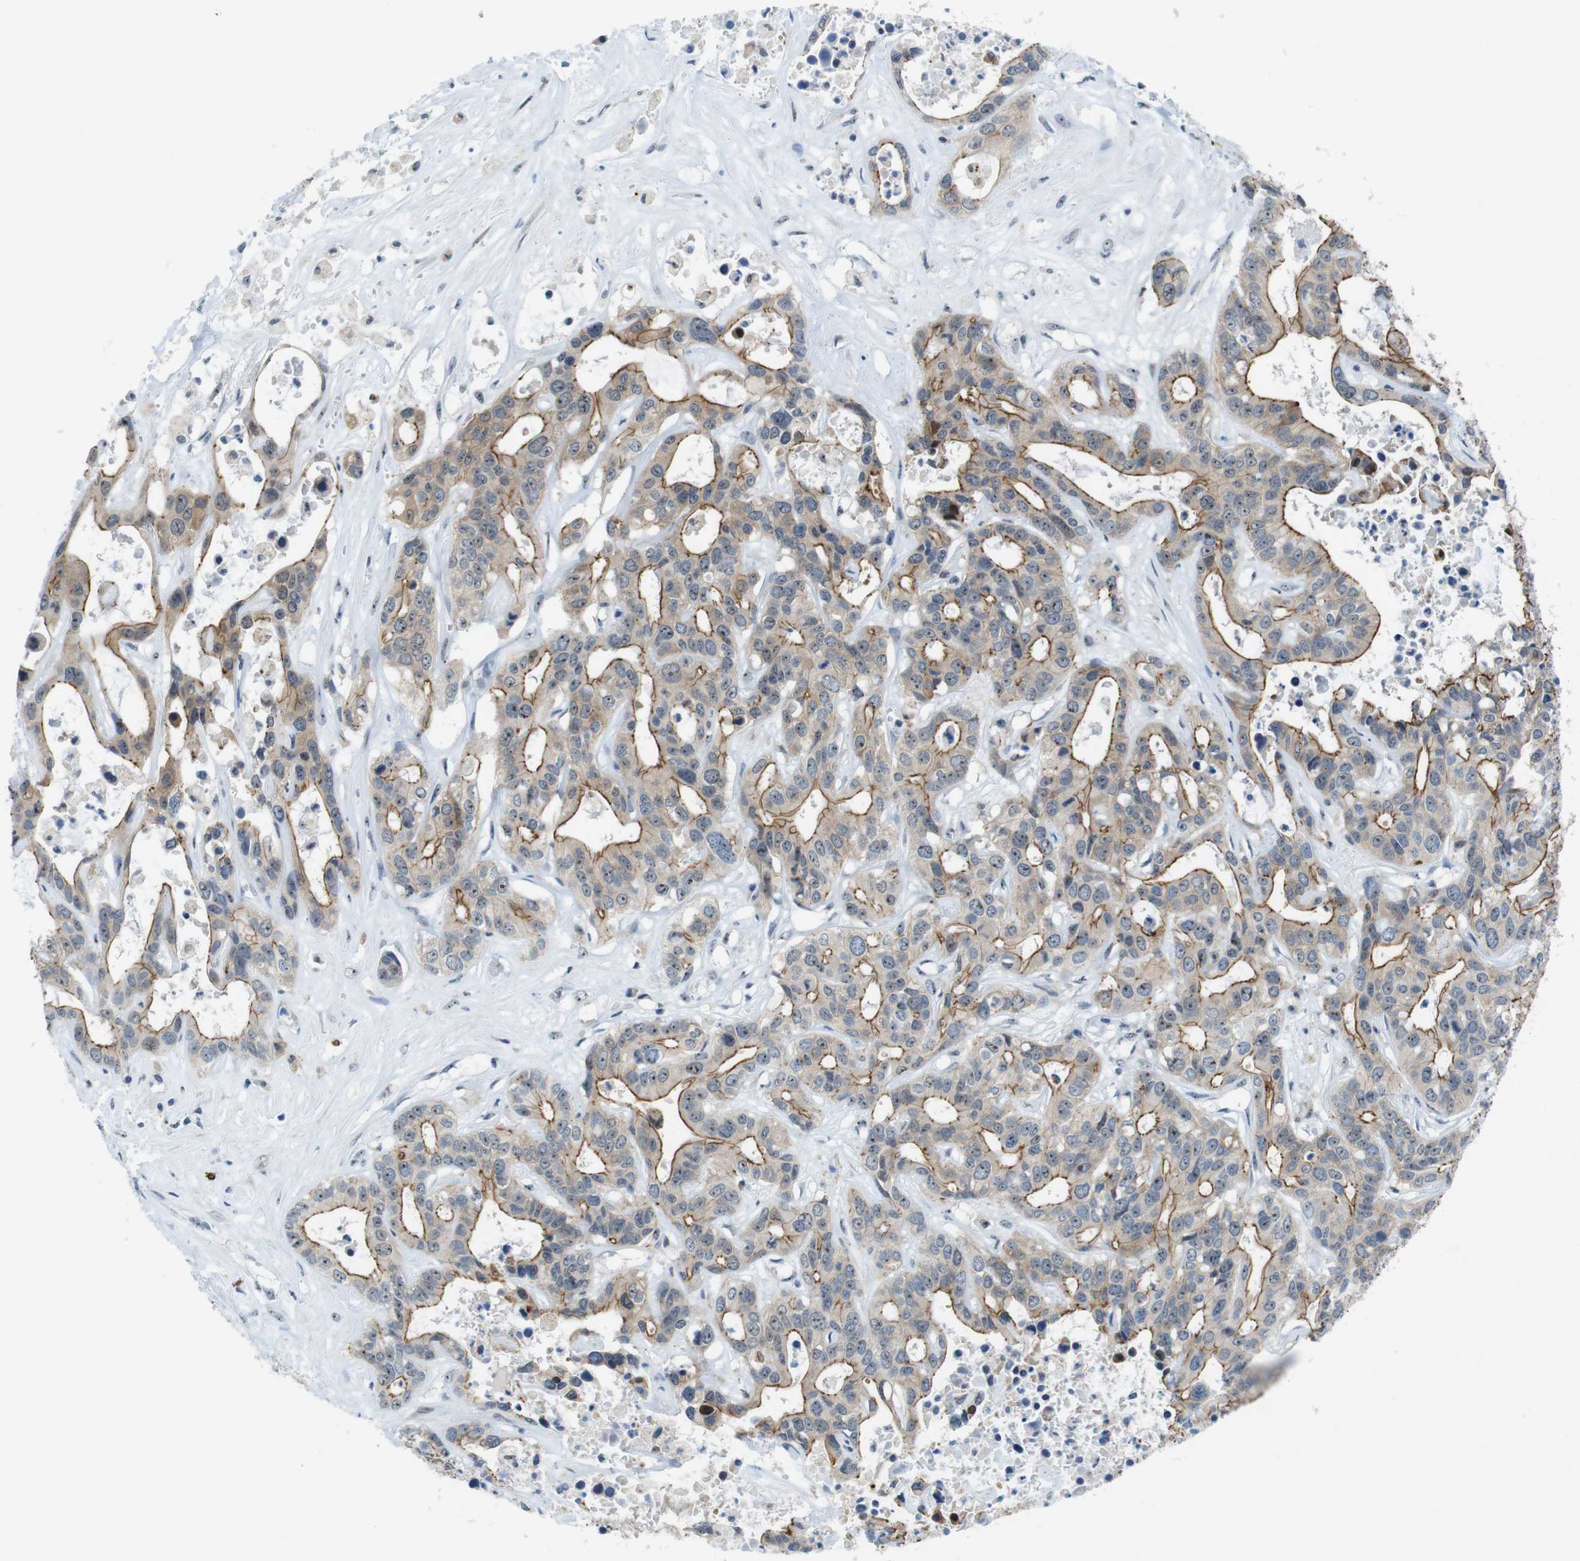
{"staining": {"intensity": "moderate", "quantity": "25%-75%", "location": "cytoplasmic/membranous"}, "tissue": "liver cancer", "cell_type": "Tumor cells", "image_type": "cancer", "snomed": [{"axis": "morphology", "description": "Cholangiocarcinoma"}, {"axis": "topography", "description": "Liver"}], "caption": "High-magnification brightfield microscopy of cholangiocarcinoma (liver) stained with DAB (brown) and counterstained with hematoxylin (blue). tumor cells exhibit moderate cytoplasmic/membranous positivity is identified in about25%-75% of cells.", "gene": "TJP3", "patient": {"sex": "female", "age": 65}}